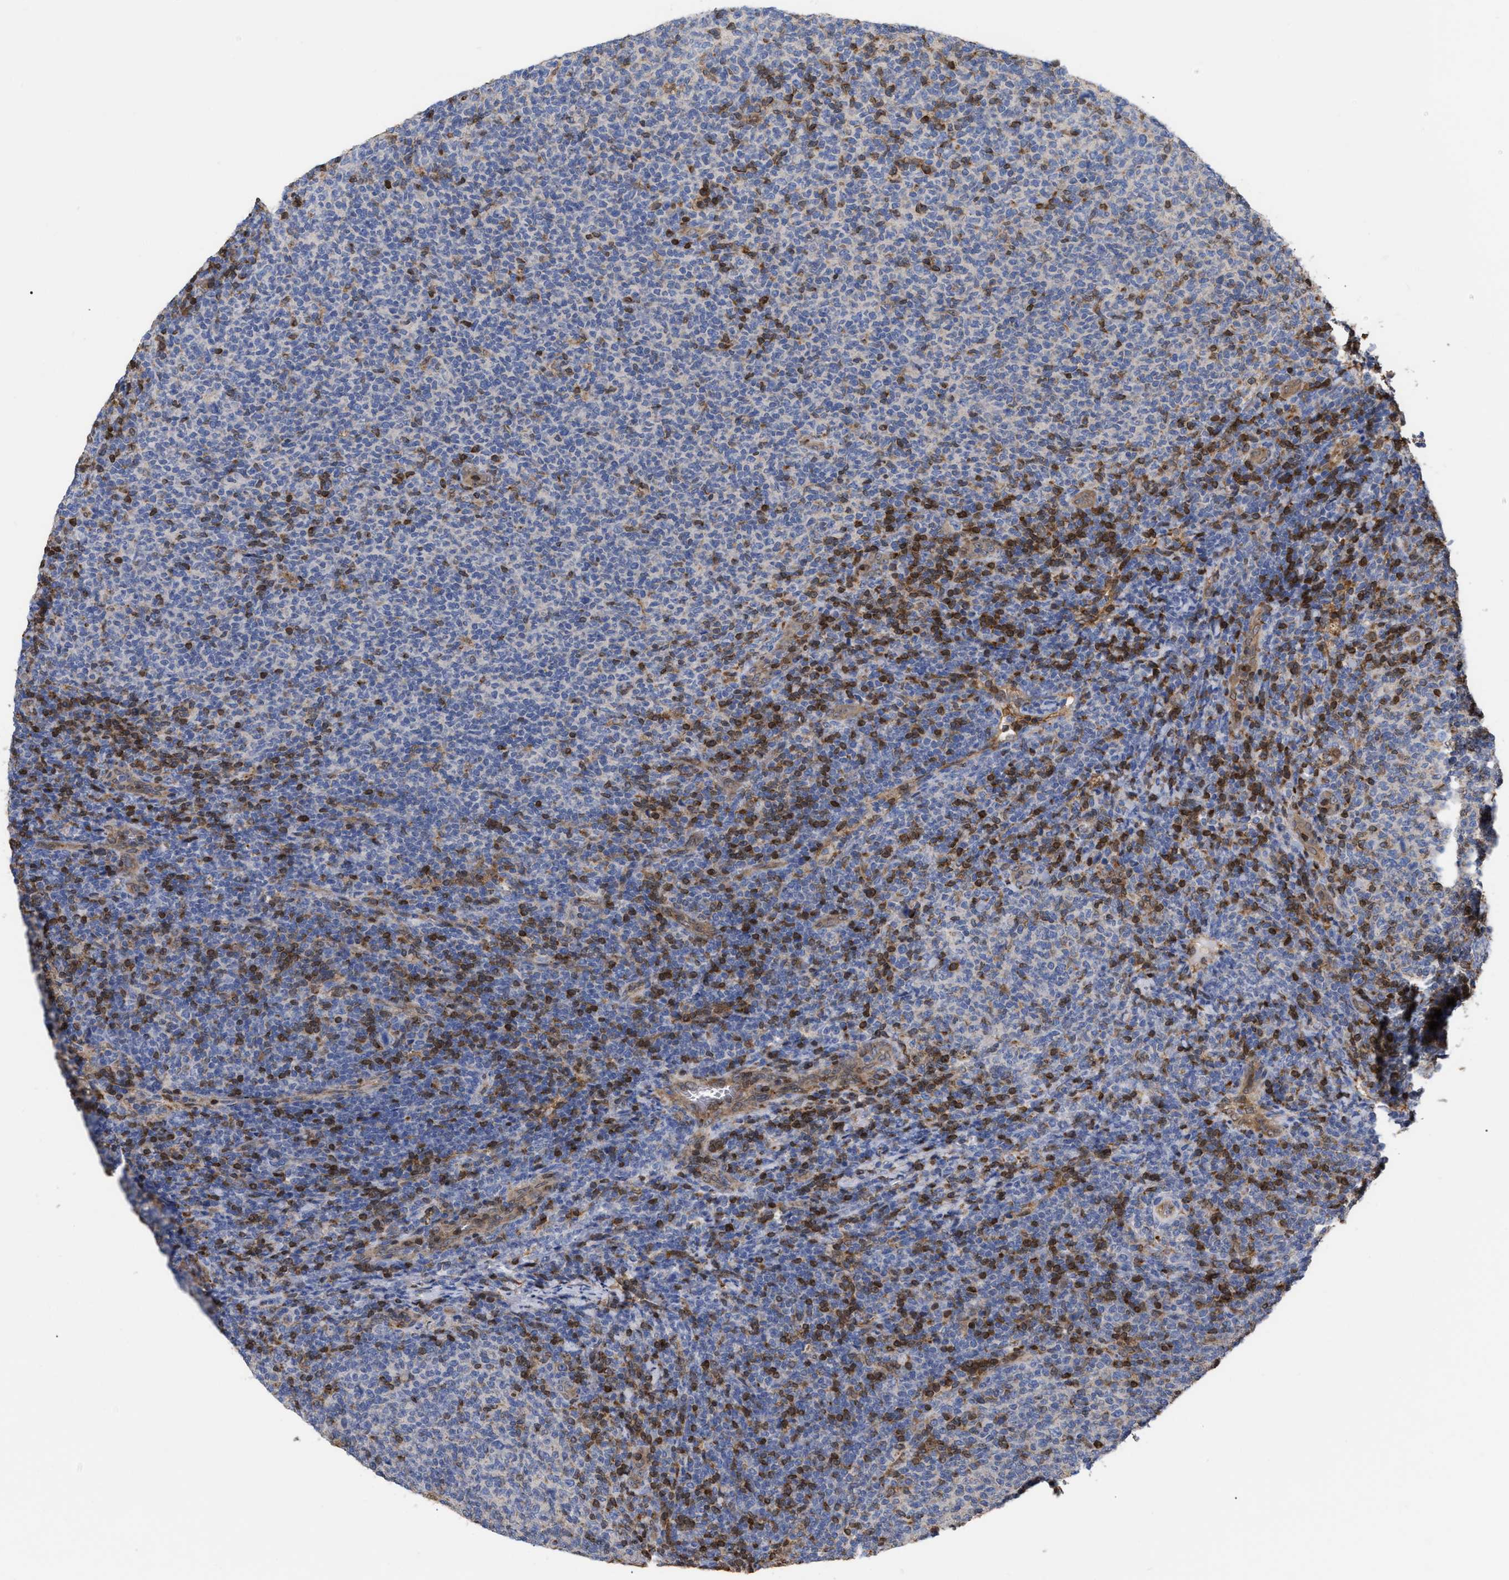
{"staining": {"intensity": "negative", "quantity": "none", "location": "none"}, "tissue": "lymphoma", "cell_type": "Tumor cells", "image_type": "cancer", "snomed": [{"axis": "morphology", "description": "Malignant lymphoma, non-Hodgkin's type, Low grade"}, {"axis": "topography", "description": "Lymph node"}], "caption": "Immunohistochemistry (IHC) micrograph of neoplastic tissue: lymphoma stained with DAB demonstrates no significant protein expression in tumor cells.", "gene": "GIMAP4", "patient": {"sex": "male", "age": 66}}